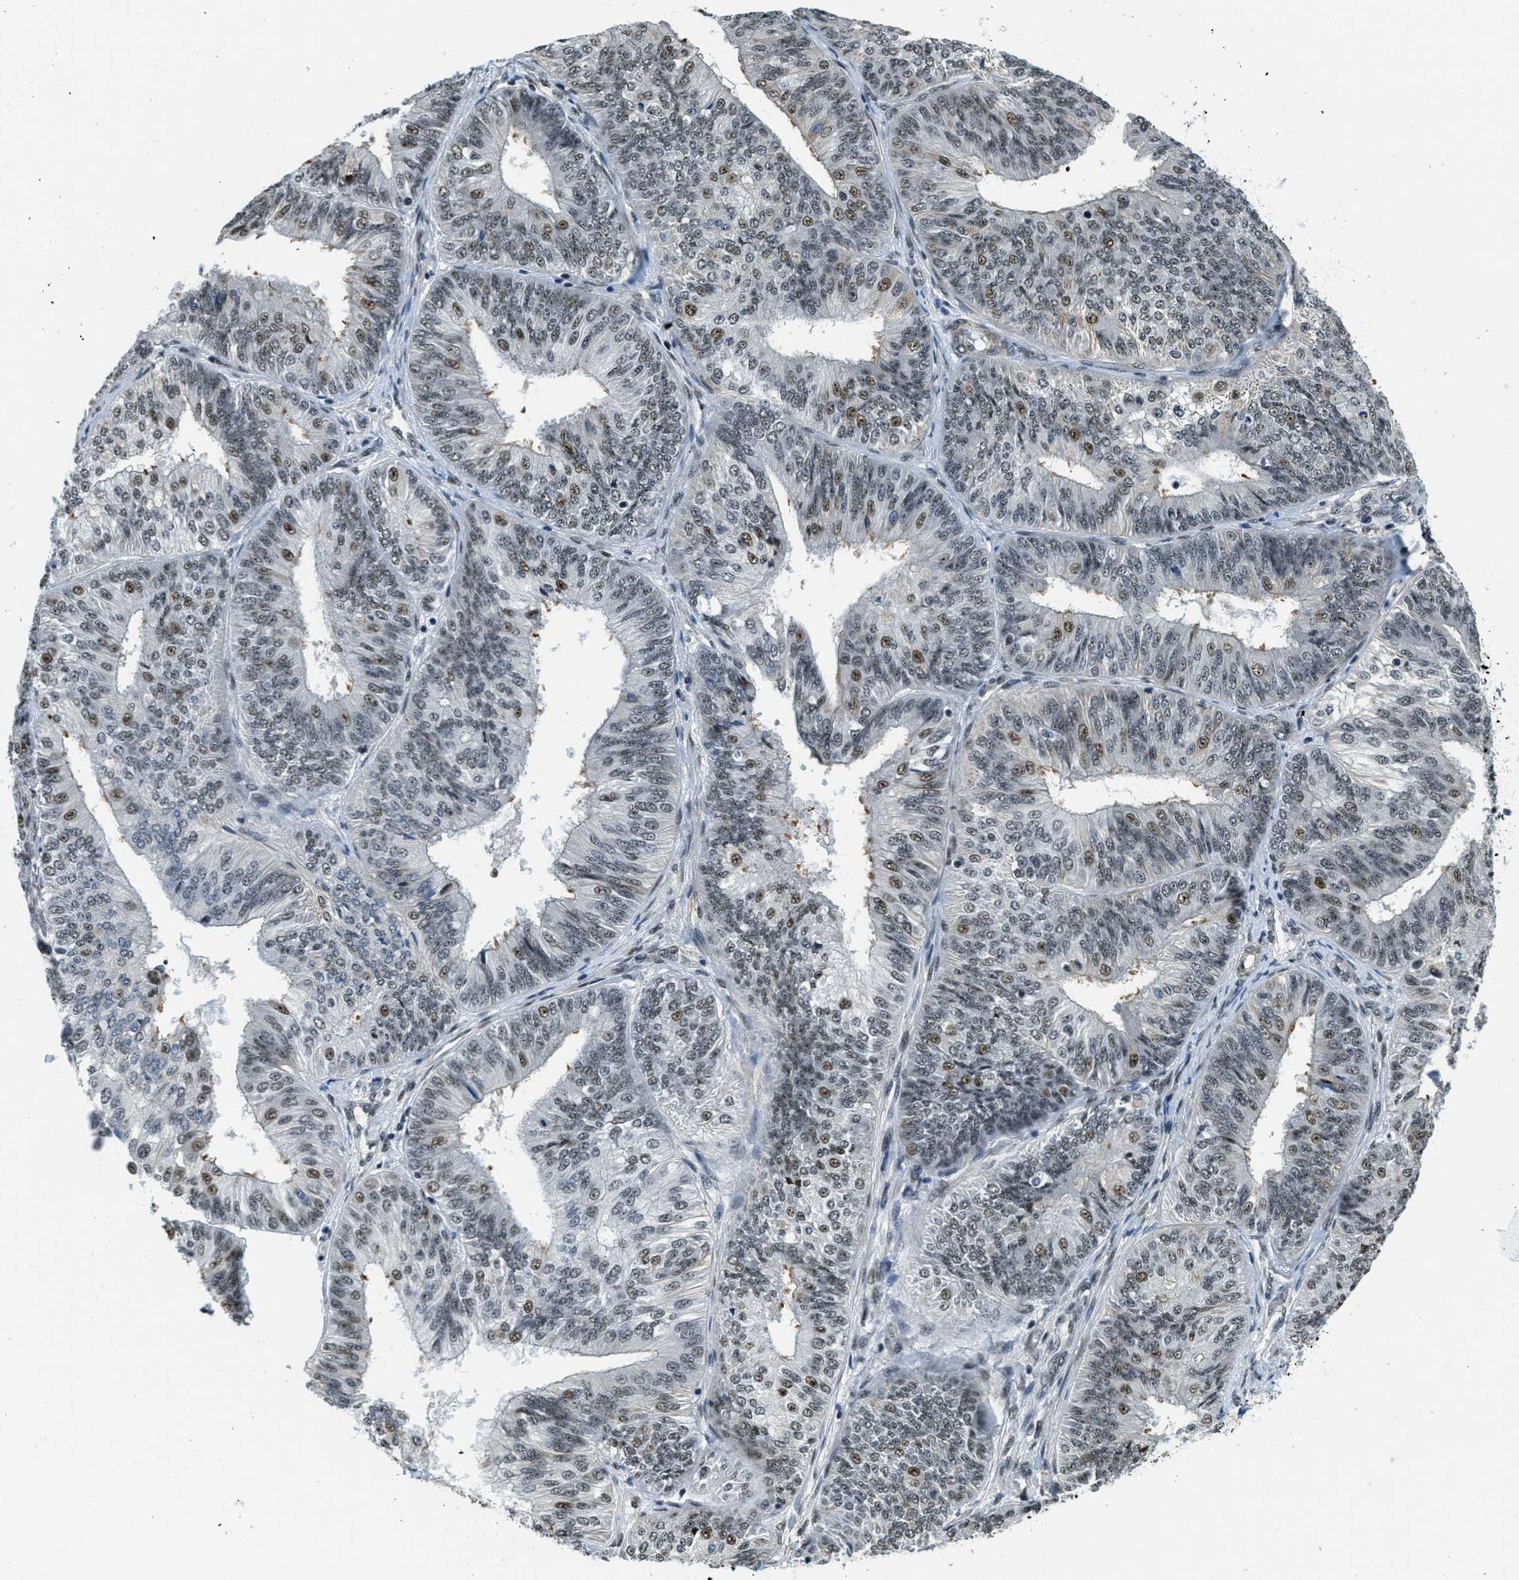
{"staining": {"intensity": "moderate", "quantity": "25%-75%", "location": "nuclear"}, "tissue": "endometrial cancer", "cell_type": "Tumor cells", "image_type": "cancer", "snomed": [{"axis": "morphology", "description": "Adenocarcinoma, NOS"}, {"axis": "topography", "description": "Endometrium"}], "caption": "Human endometrial cancer stained with a brown dye shows moderate nuclear positive staining in about 25%-75% of tumor cells.", "gene": "CFAP36", "patient": {"sex": "female", "age": 58}}